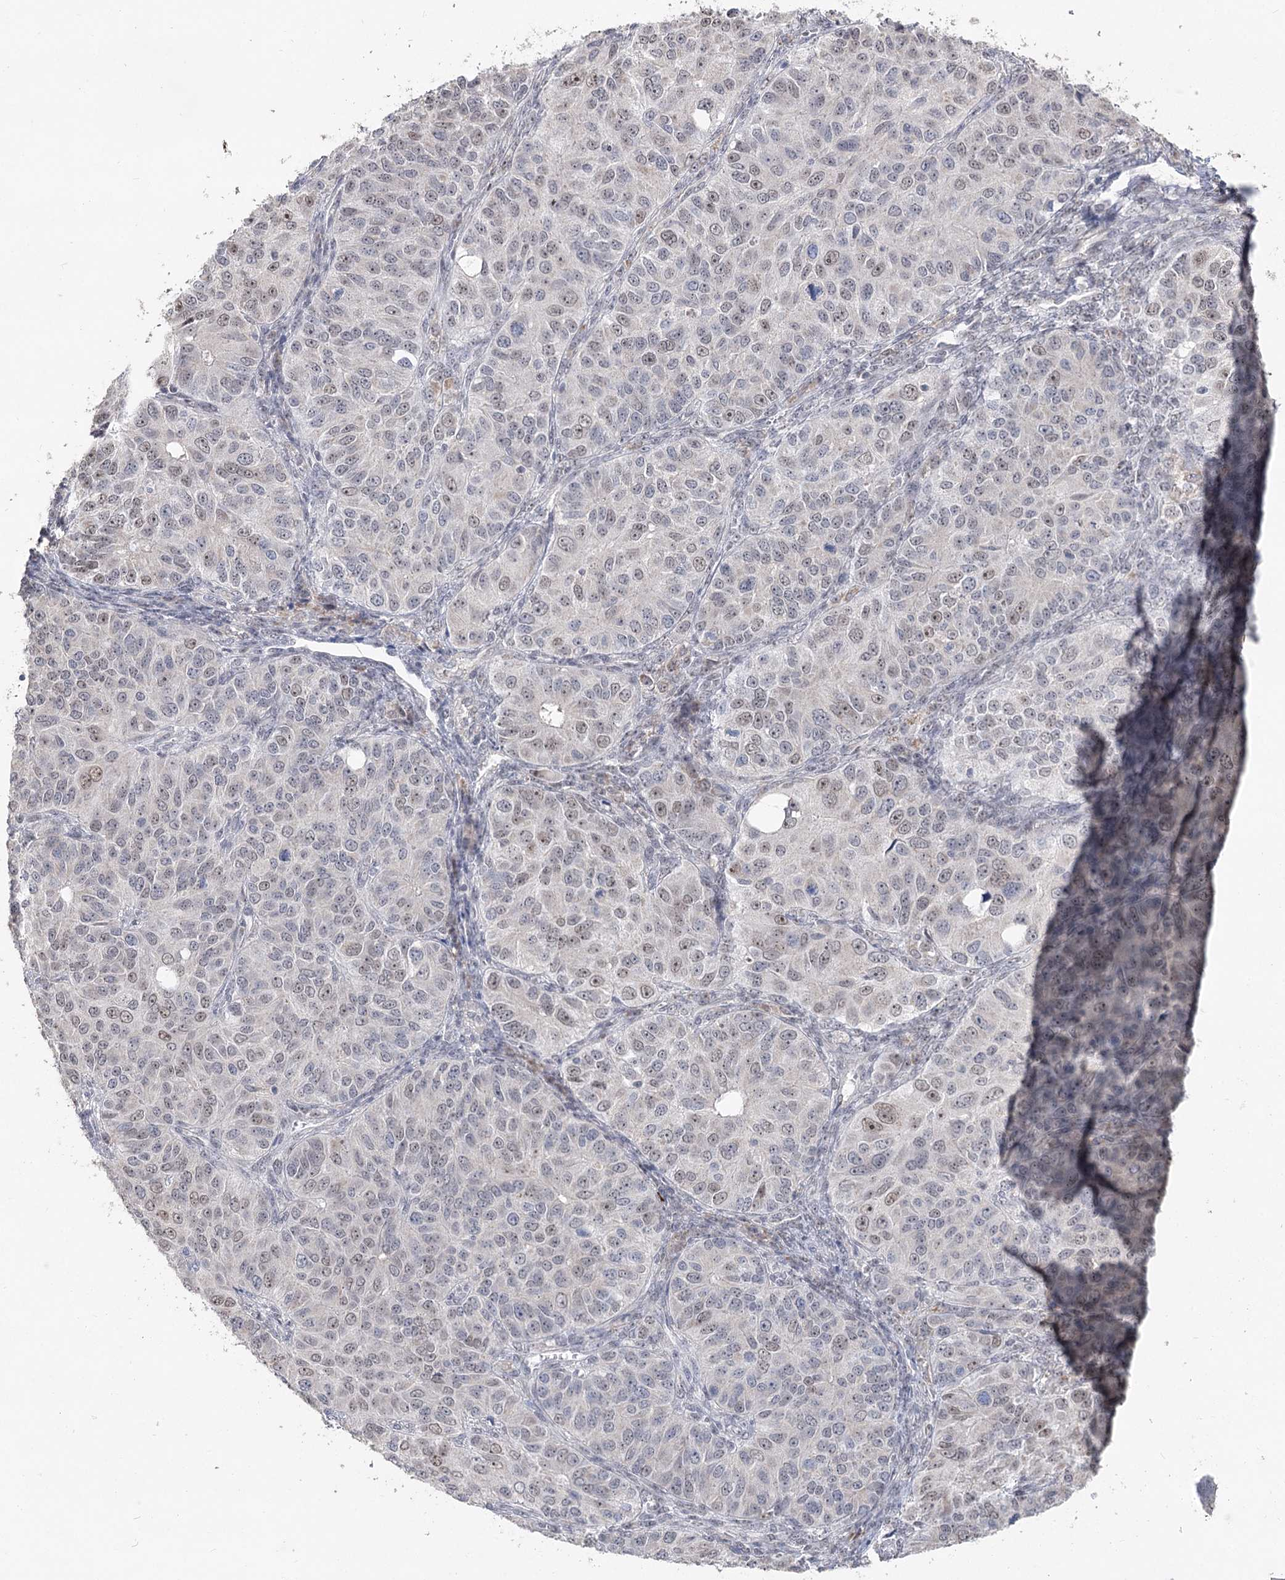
{"staining": {"intensity": "weak", "quantity": "<25%", "location": "nuclear"}, "tissue": "ovarian cancer", "cell_type": "Tumor cells", "image_type": "cancer", "snomed": [{"axis": "morphology", "description": "Carcinoma, endometroid"}, {"axis": "topography", "description": "Ovary"}], "caption": "High magnification brightfield microscopy of ovarian cancer (endometroid carcinoma) stained with DAB (3,3'-diaminobenzidine) (brown) and counterstained with hematoxylin (blue): tumor cells show no significant positivity.", "gene": "RUFY4", "patient": {"sex": "female", "age": 51}}